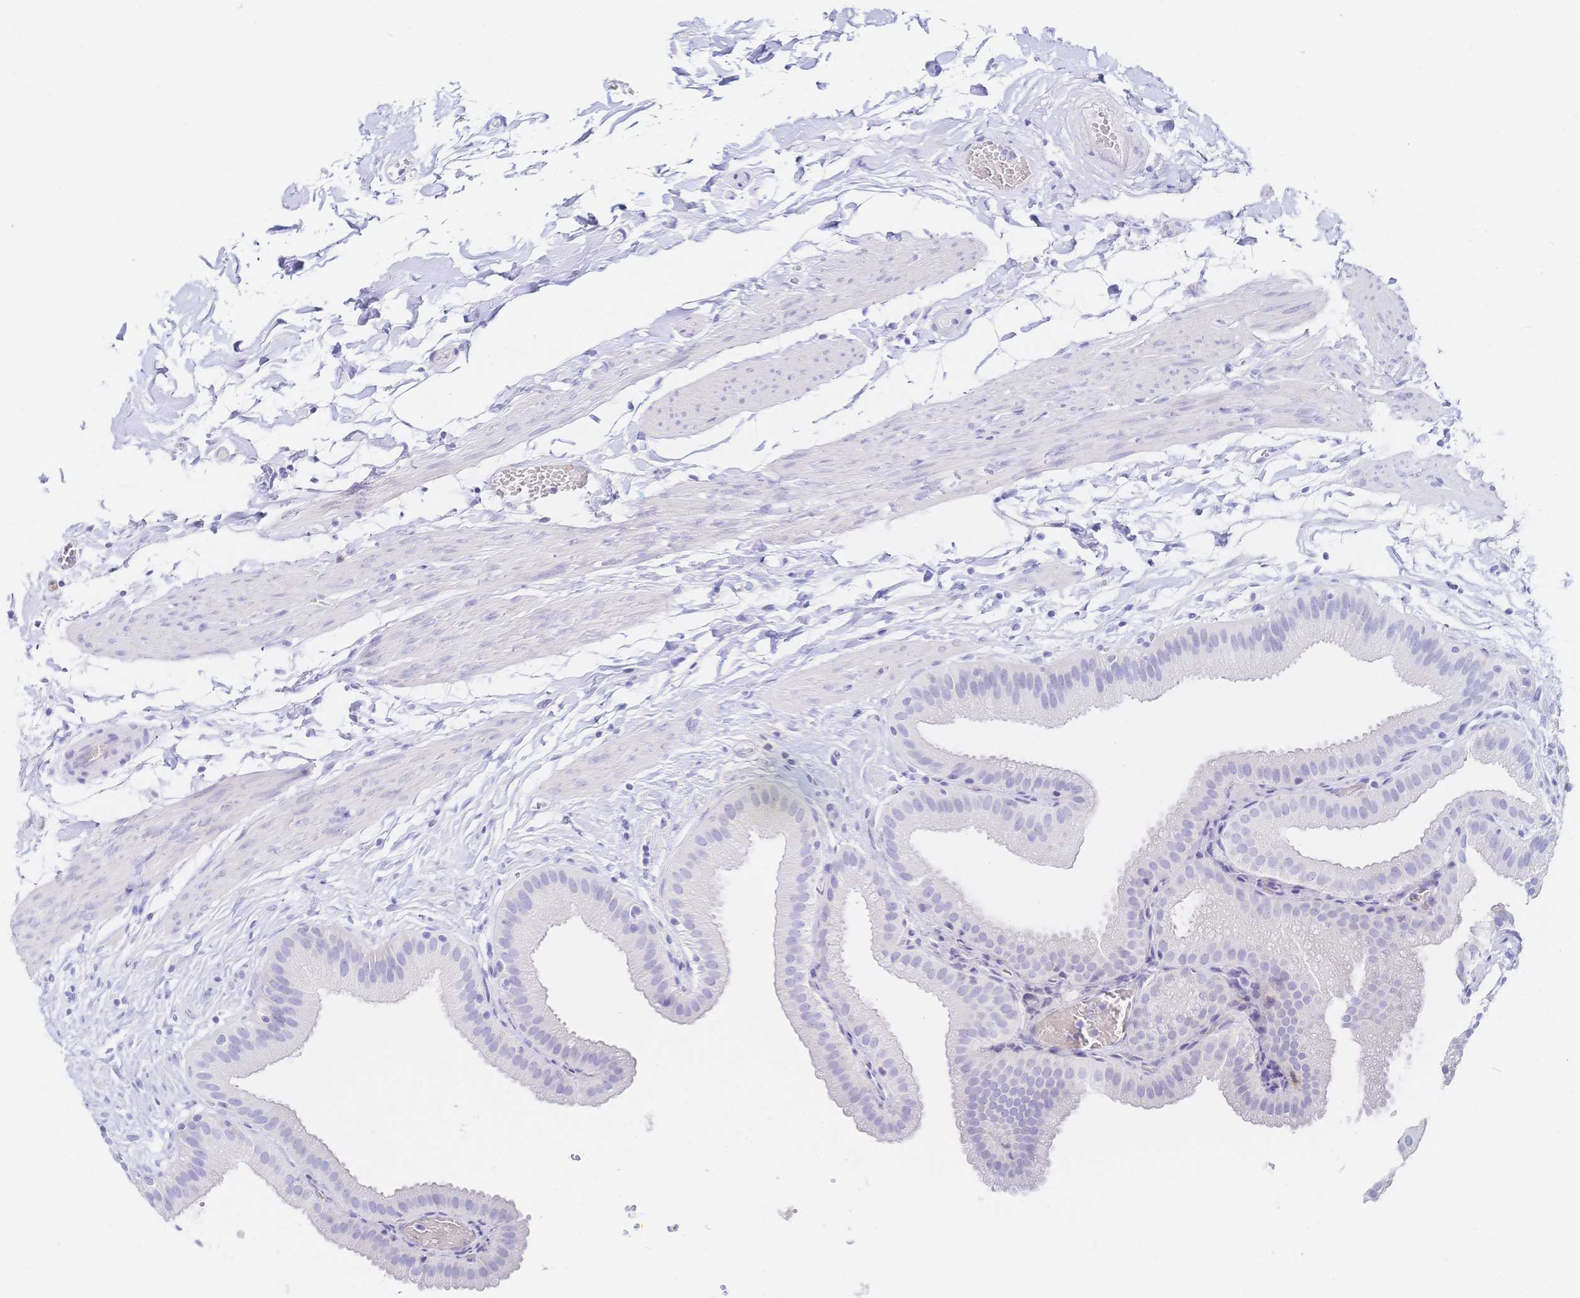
{"staining": {"intensity": "negative", "quantity": "none", "location": "none"}, "tissue": "gallbladder", "cell_type": "Glandular cells", "image_type": "normal", "snomed": [{"axis": "morphology", "description": "Normal tissue, NOS"}, {"axis": "topography", "description": "Gallbladder"}], "caption": "Glandular cells are negative for brown protein staining in unremarkable gallbladder. (DAB (3,3'-diaminobenzidine) IHC with hematoxylin counter stain).", "gene": "RRM1", "patient": {"sex": "female", "age": 63}}